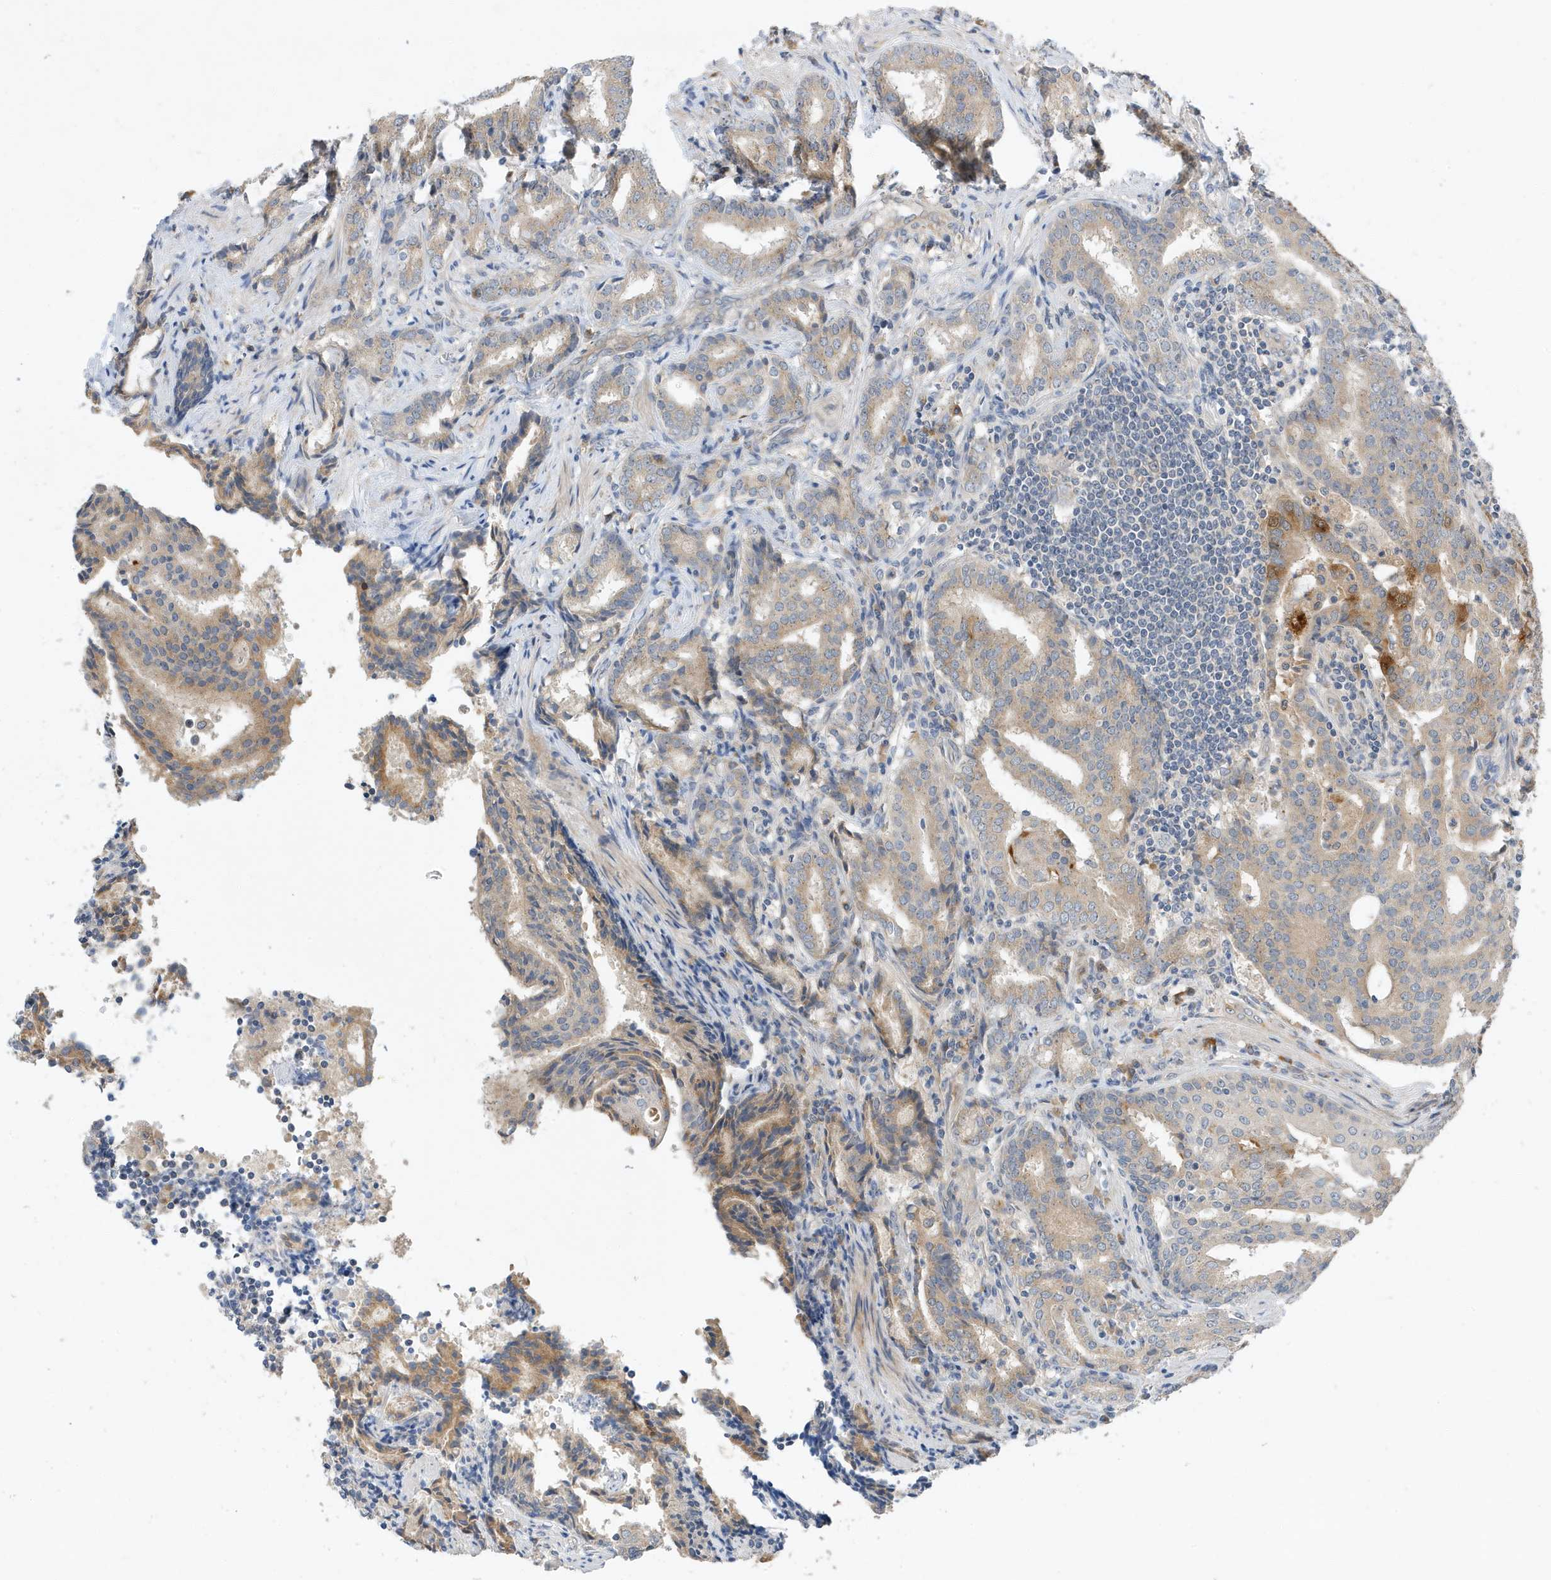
{"staining": {"intensity": "weak", "quantity": "<25%", "location": "cytoplasmic/membranous"}, "tissue": "prostate cancer", "cell_type": "Tumor cells", "image_type": "cancer", "snomed": [{"axis": "morphology", "description": "Adenocarcinoma, High grade"}, {"axis": "topography", "description": "Prostate"}], "caption": "IHC micrograph of neoplastic tissue: prostate cancer stained with DAB (3,3'-diaminobenzidine) shows no significant protein positivity in tumor cells.", "gene": "LAPTM4A", "patient": {"sex": "male", "age": 63}}